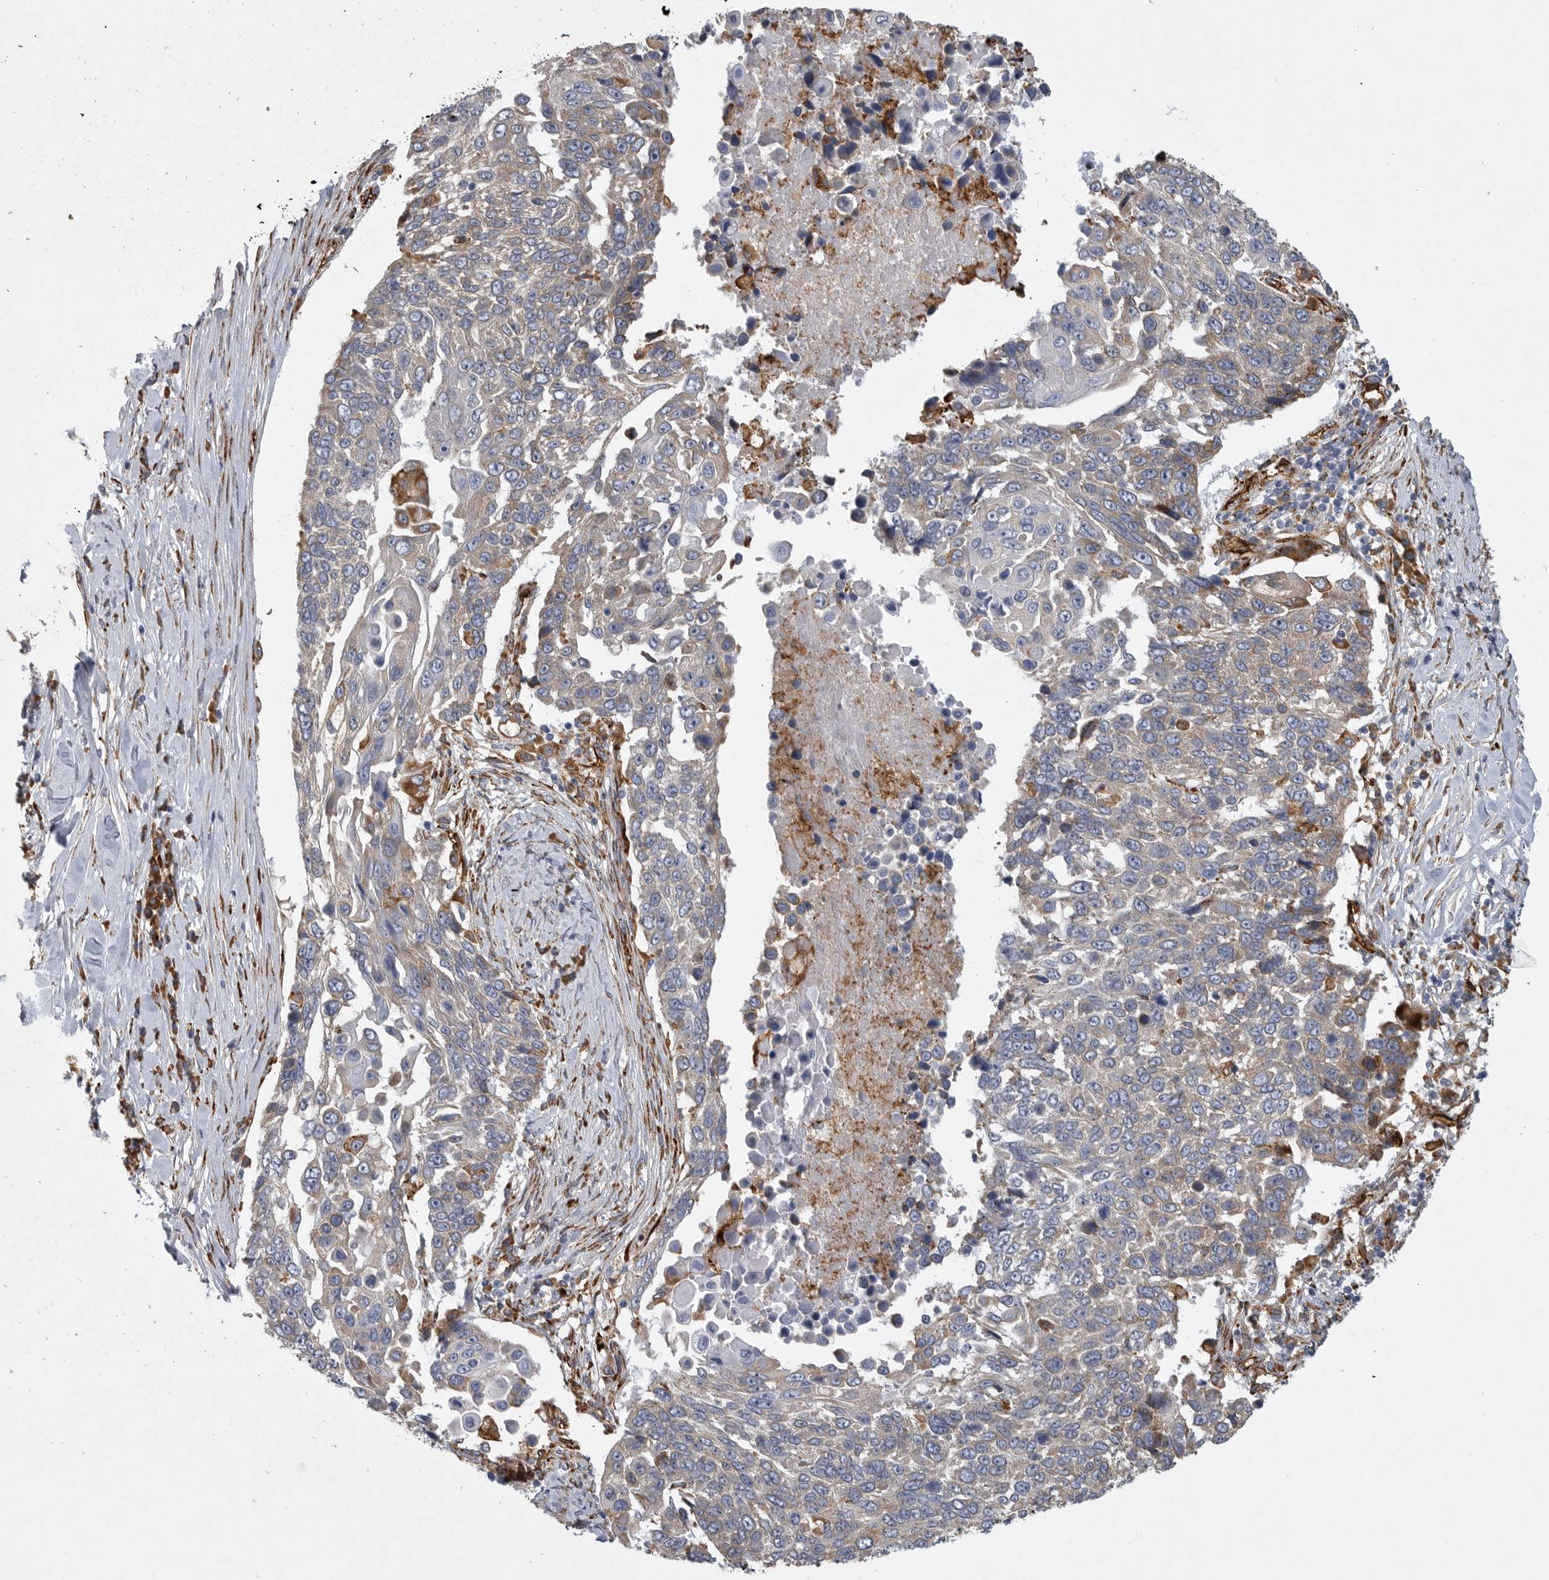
{"staining": {"intensity": "weak", "quantity": ">75%", "location": "cytoplasmic/membranous"}, "tissue": "lung cancer", "cell_type": "Tumor cells", "image_type": "cancer", "snomed": [{"axis": "morphology", "description": "Squamous cell carcinoma, NOS"}, {"axis": "topography", "description": "Lung"}], "caption": "Lung cancer tissue shows weak cytoplasmic/membranous staining in about >75% of tumor cells The staining was performed using DAB (3,3'-diaminobenzidine) to visualize the protein expression in brown, while the nuclei were stained in blue with hematoxylin (Magnification: 20x).", "gene": "MINPP1", "patient": {"sex": "male", "age": 66}}